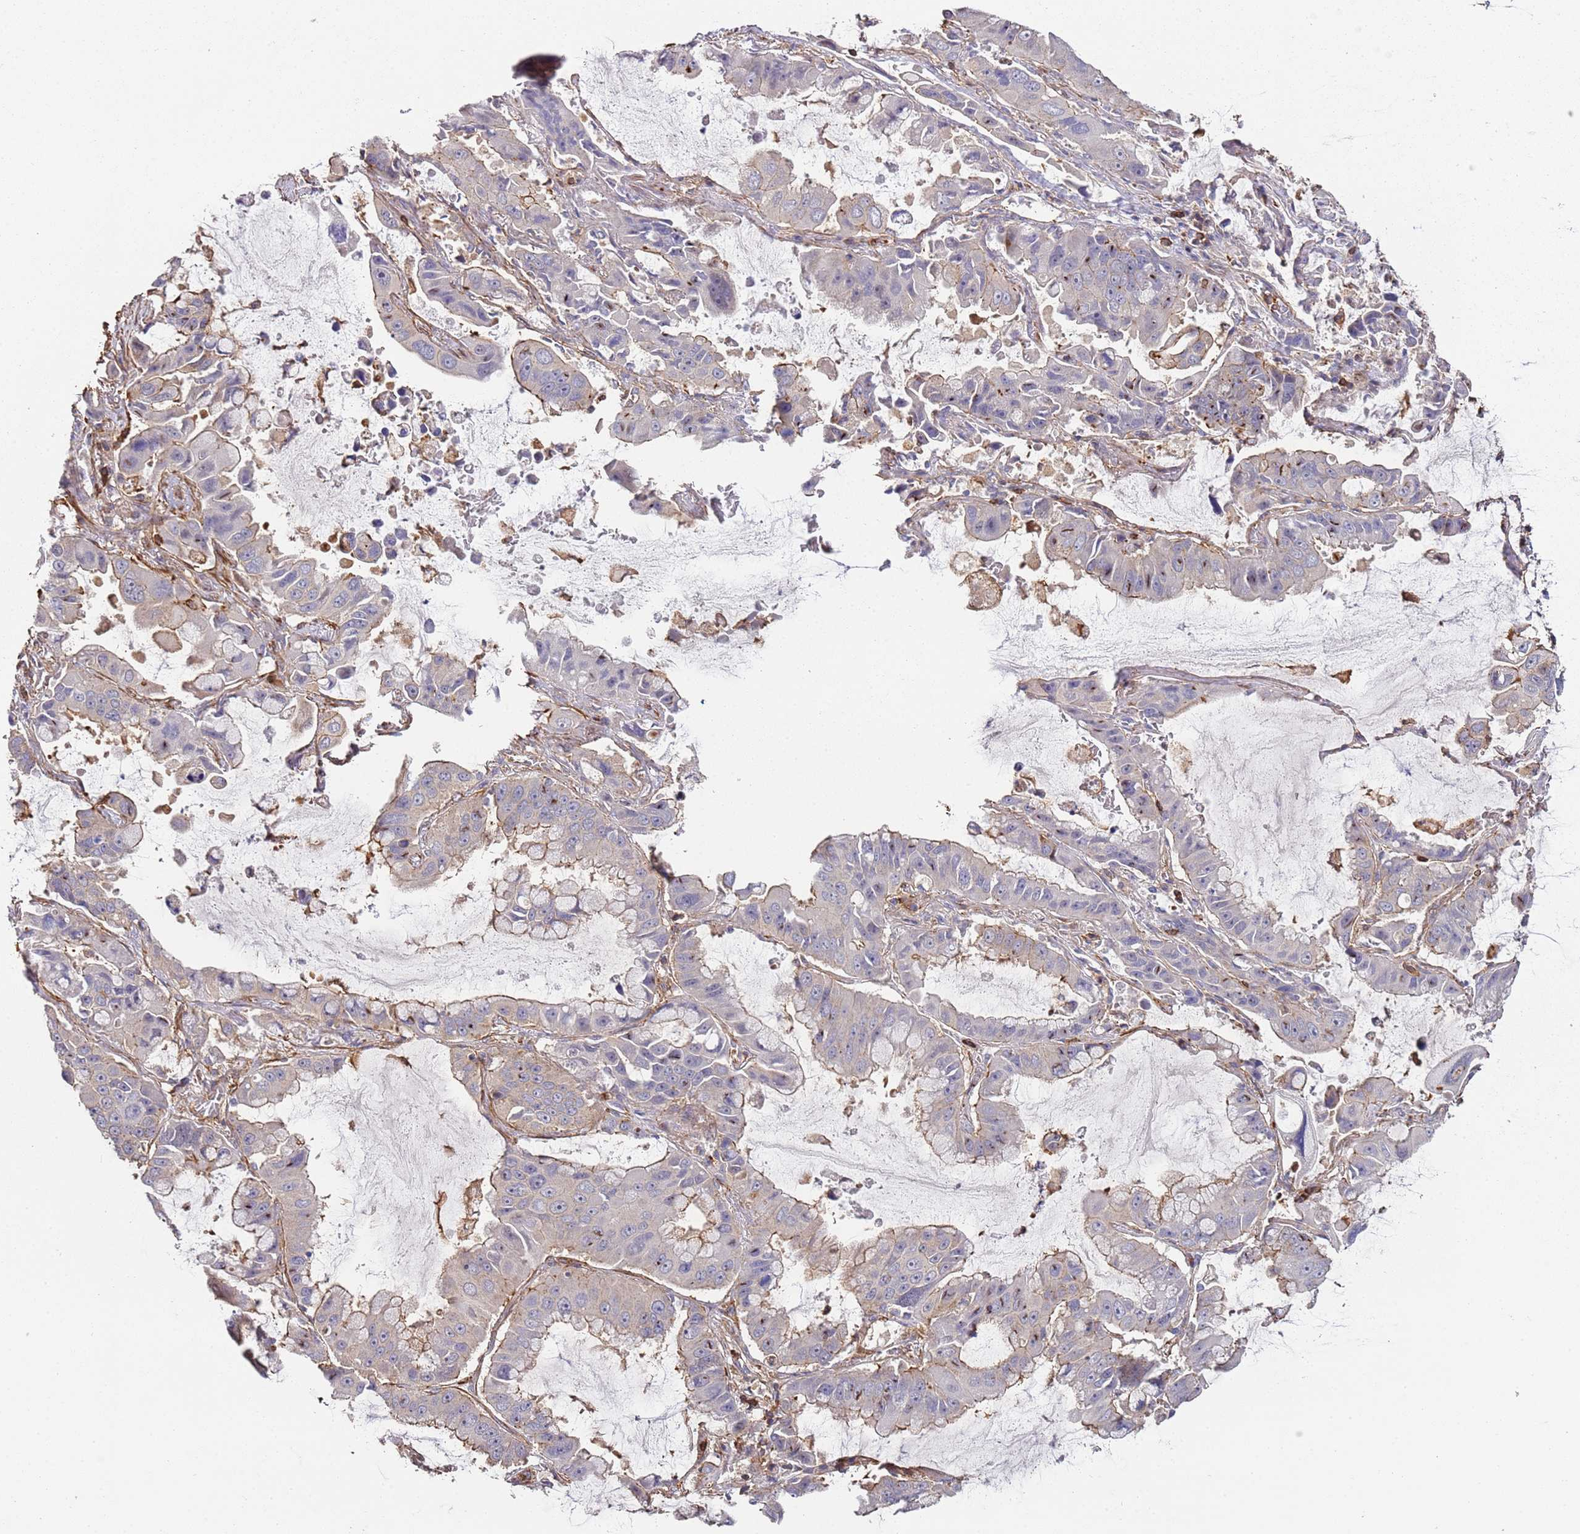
{"staining": {"intensity": "moderate", "quantity": "<25%", "location": "cytoplasmic/membranous"}, "tissue": "lung cancer", "cell_type": "Tumor cells", "image_type": "cancer", "snomed": [{"axis": "morphology", "description": "Adenocarcinoma, NOS"}, {"axis": "topography", "description": "Lung"}], "caption": "High-power microscopy captured an immunohistochemistry micrograph of adenocarcinoma (lung), revealing moderate cytoplasmic/membranous expression in about <25% of tumor cells. (Stains: DAB (3,3'-diaminobenzidine) in brown, nuclei in blue, Microscopy: brightfield microscopy at high magnification).", "gene": "CYP2U1", "patient": {"sex": "male", "age": 64}}